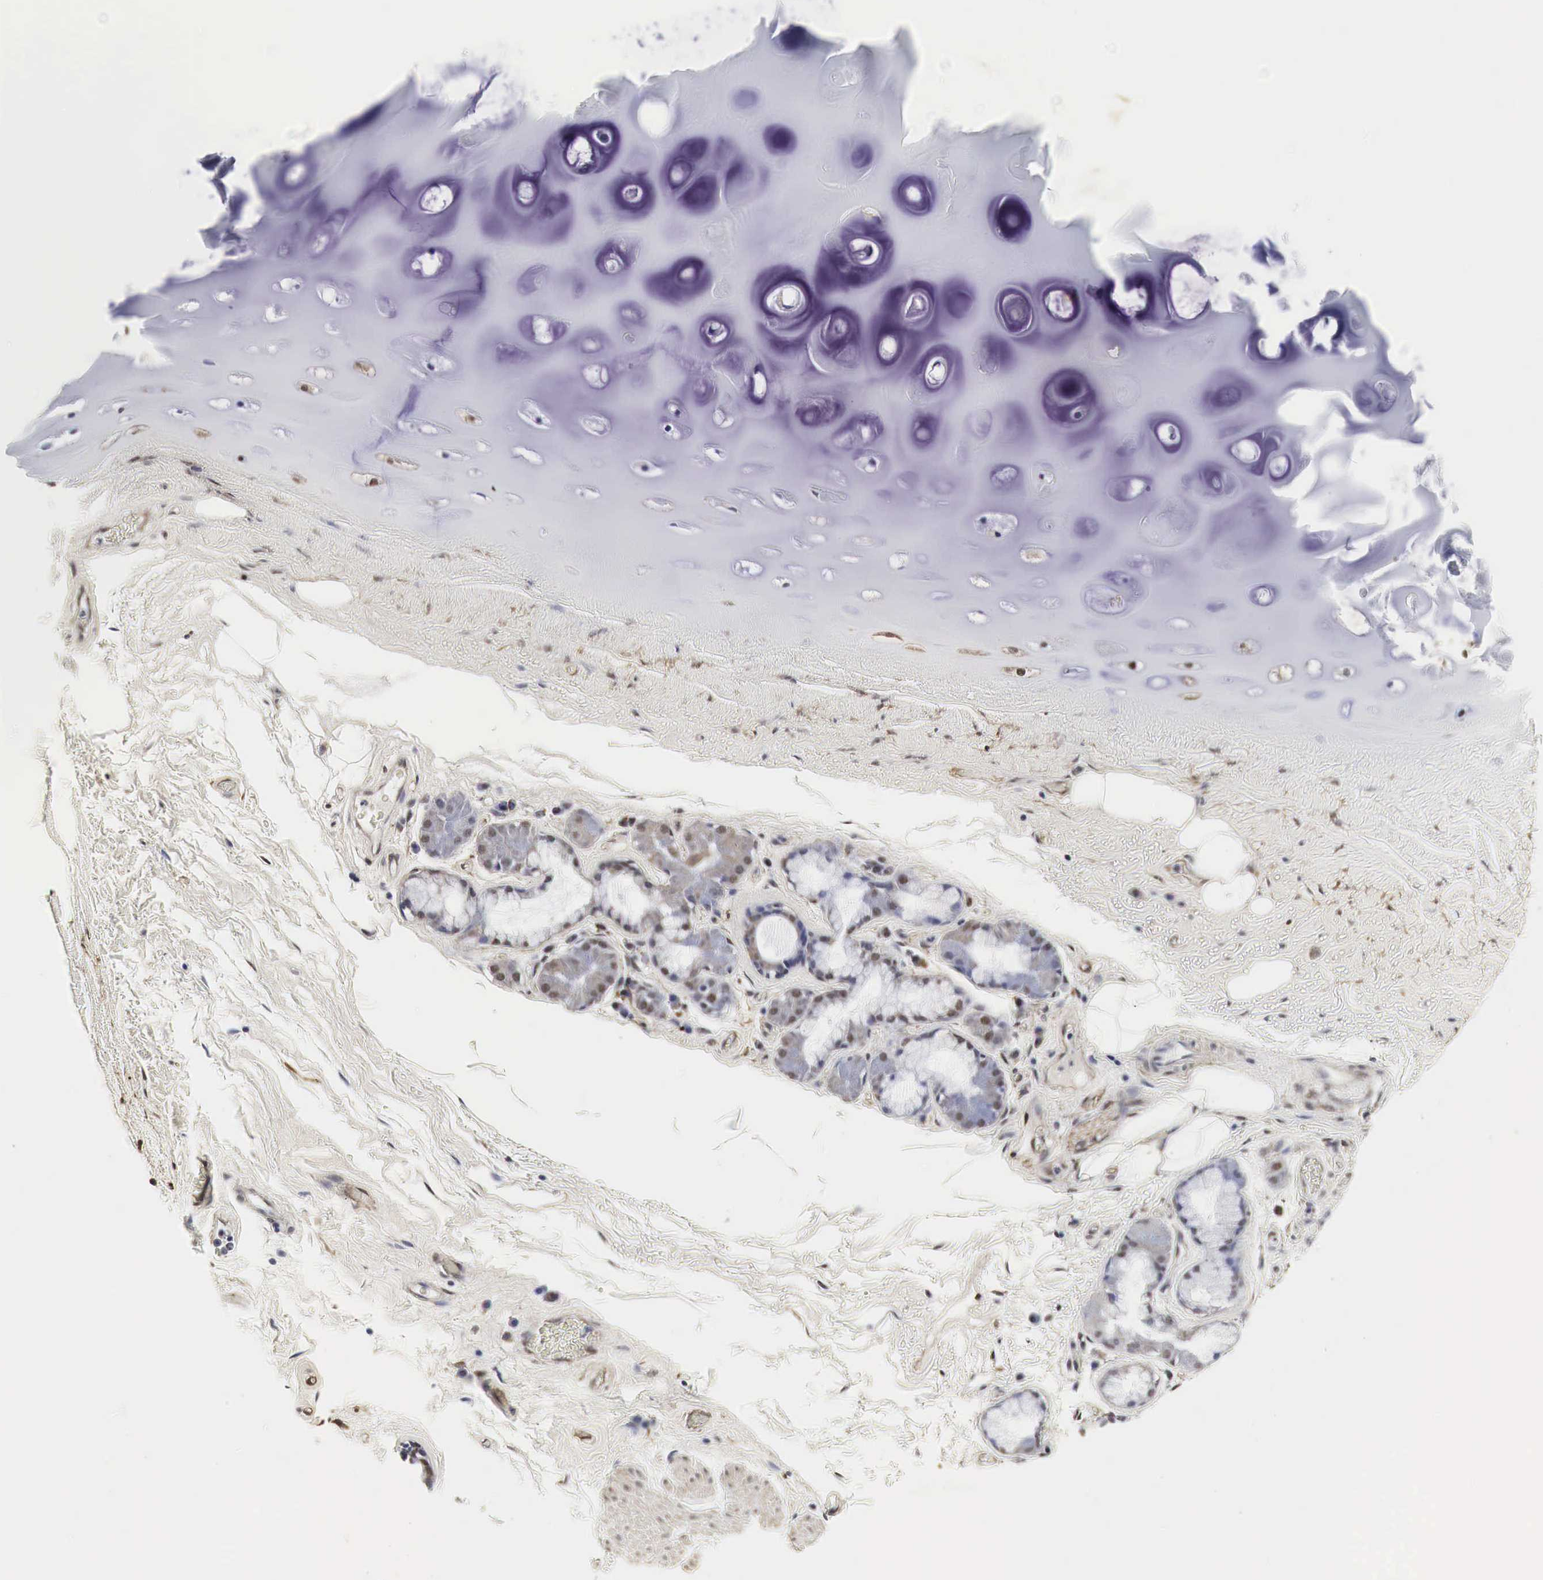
{"staining": {"intensity": "weak", "quantity": "25%-75%", "location": "cytoplasmic/membranous"}, "tissue": "bronchus", "cell_type": "Respiratory epithelial cells", "image_type": "normal", "snomed": [{"axis": "morphology", "description": "Normal tissue, NOS"}, {"axis": "topography", "description": "Cartilage tissue"}], "caption": "Human bronchus stained with a brown dye displays weak cytoplasmic/membranous positive positivity in approximately 25%-75% of respiratory epithelial cells.", "gene": "SPIN1", "patient": {"sex": "female", "age": 63}}